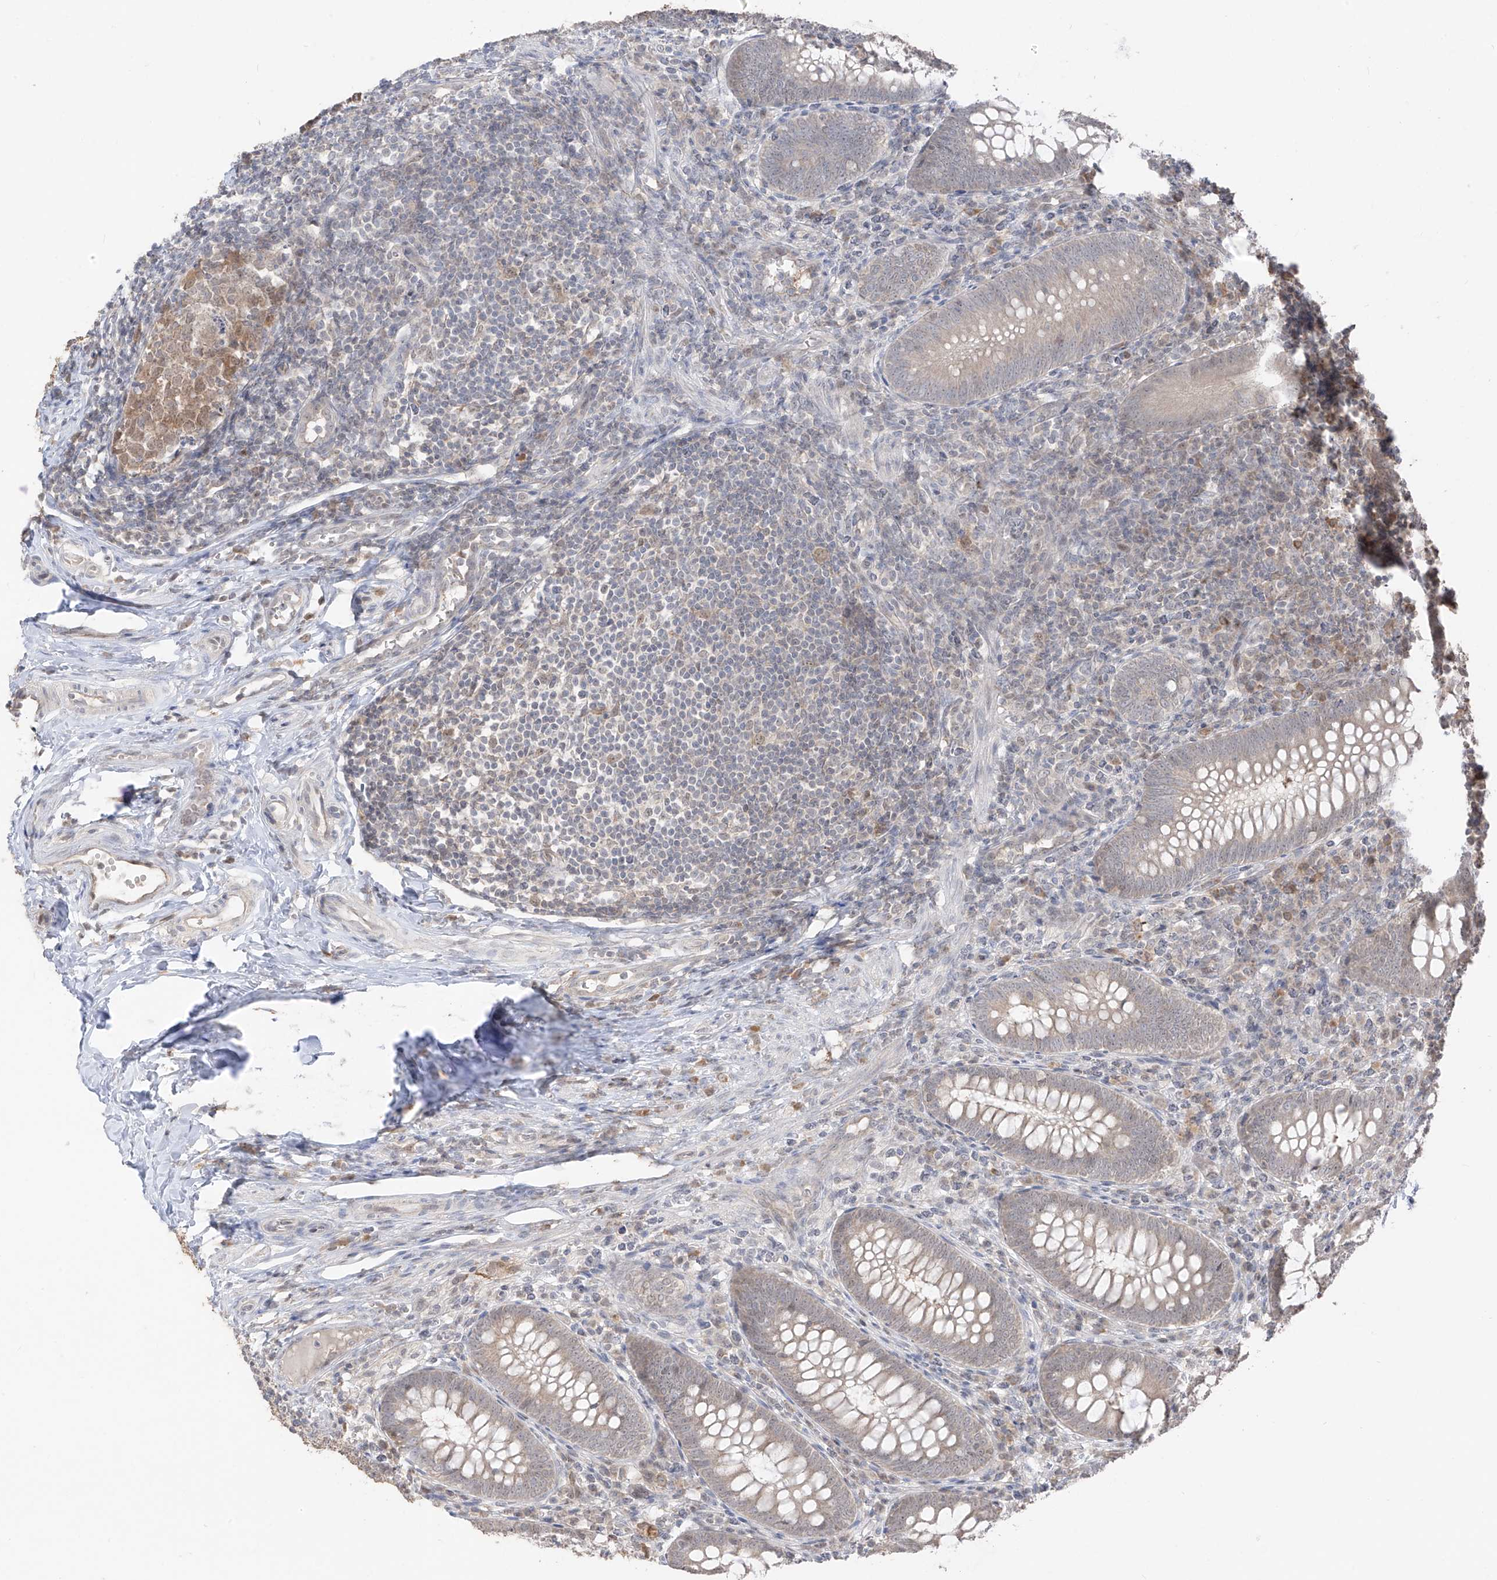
{"staining": {"intensity": "negative", "quantity": "none", "location": "none"}, "tissue": "appendix", "cell_type": "Glandular cells", "image_type": "normal", "snomed": [{"axis": "morphology", "description": "Normal tissue, NOS"}, {"axis": "topography", "description": "Appendix"}], "caption": "Immunohistochemistry of unremarkable human appendix displays no staining in glandular cells.", "gene": "COLGALT2", "patient": {"sex": "male", "age": 14}}